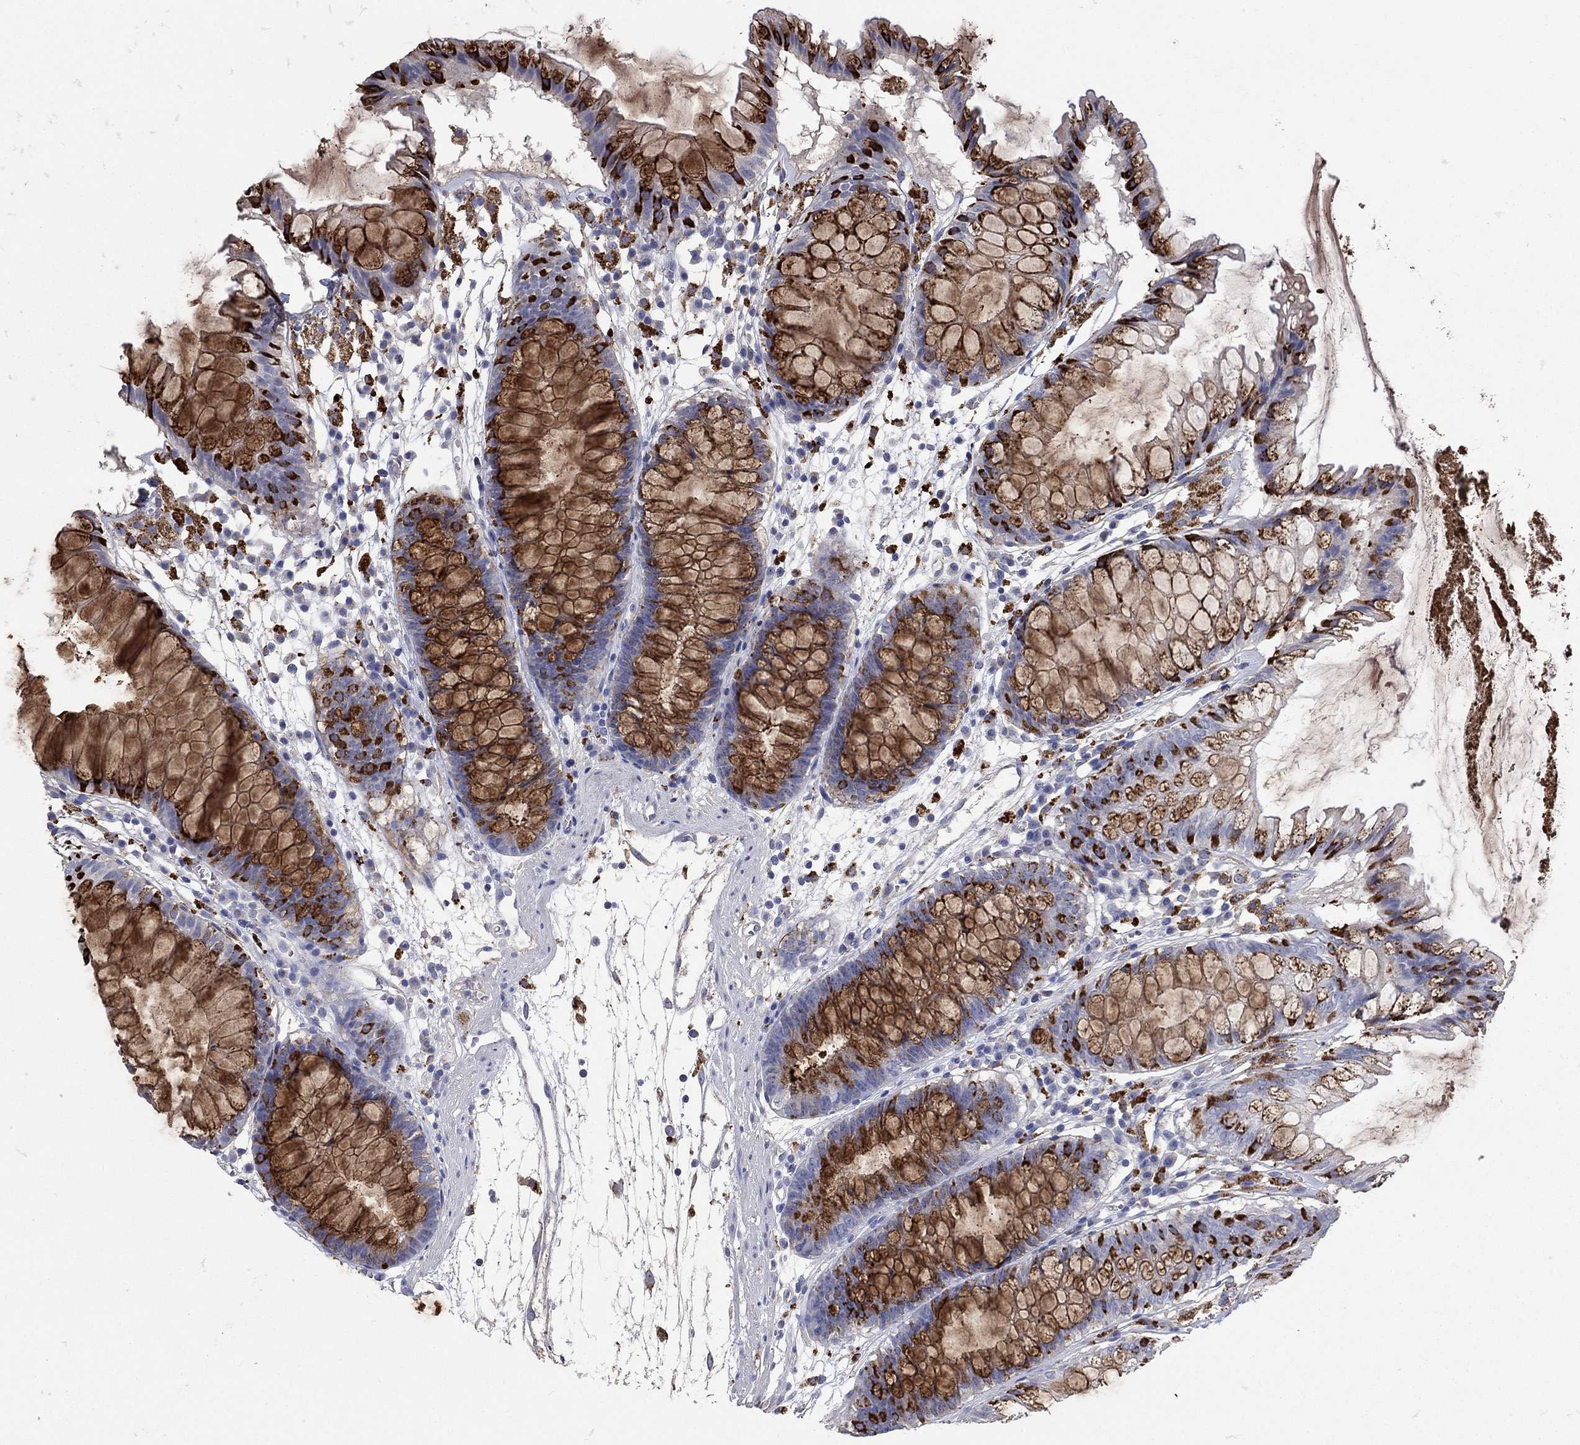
{"staining": {"intensity": "negative", "quantity": "none", "location": "none"}, "tissue": "colon", "cell_type": "Endothelial cells", "image_type": "normal", "snomed": [{"axis": "morphology", "description": "Normal tissue, NOS"}, {"axis": "morphology", "description": "Adenocarcinoma, NOS"}, {"axis": "topography", "description": "Colon"}], "caption": "Immunohistochemical staining of benign human colon displays no significant positivity in endothelial cells. (Stains: DAB (3,3'-diaminobenzidine) immunohistochemistry (IHC) with hematoxylin counter stain, Microscopy: brightfield microscopy at high magnification).", "gene": "CTSB", "patient": {"sex": "male", "age": 65}}